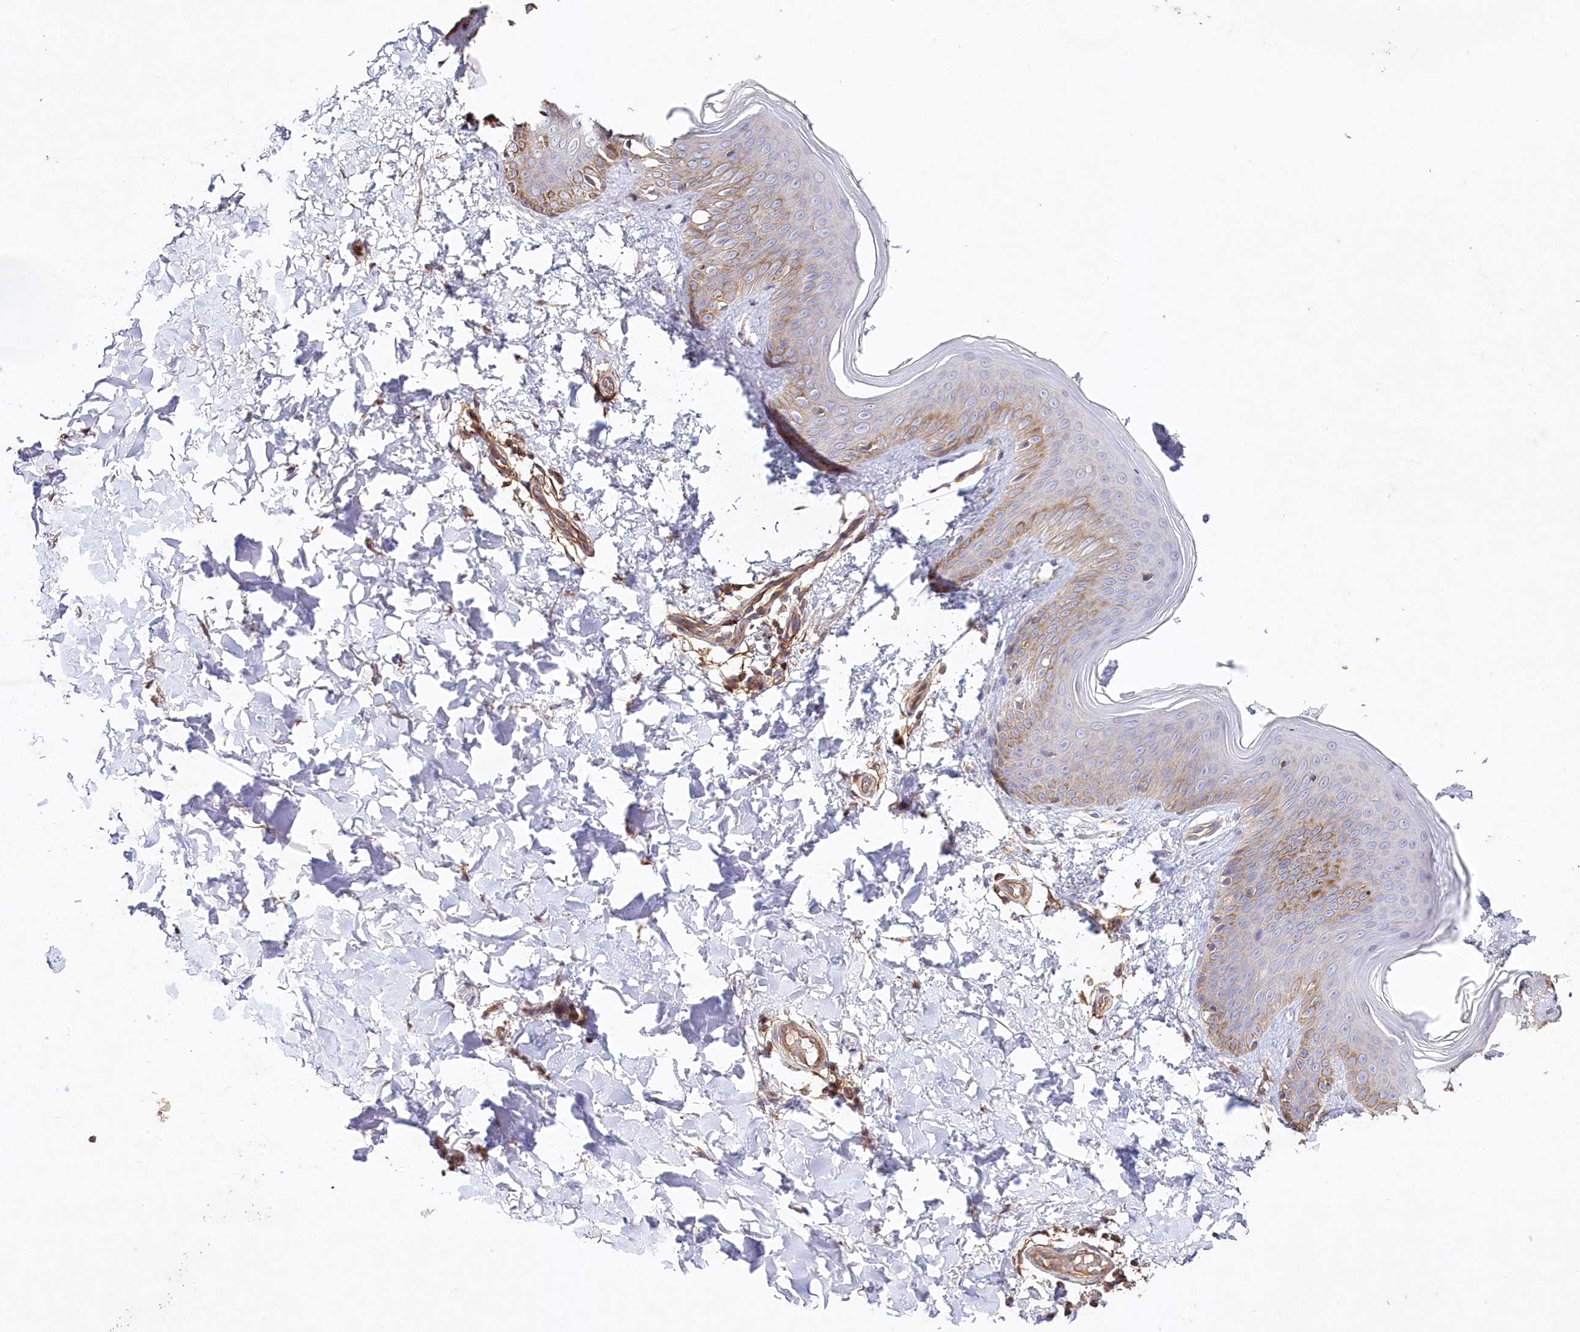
{"staining": {"intensity": "moderate", "quantity": ">75%", "location": "cytoplasmic/membranous"}, "tissue": "skin", "cell_type": "Fibroblasts", "image_type": "normal", "snomed": [{"axis": "morphology", "description": "Normal tissue, NOS"}, {"axis": "topography", "description": "Skin"}], "caption": "Protein staining displays moderate cytoplasmic/membranous positivity in about >75% of fibroblasts in normal skin.", "gene": "RBP5", "patient": {"sex": "male", "age": 36}}